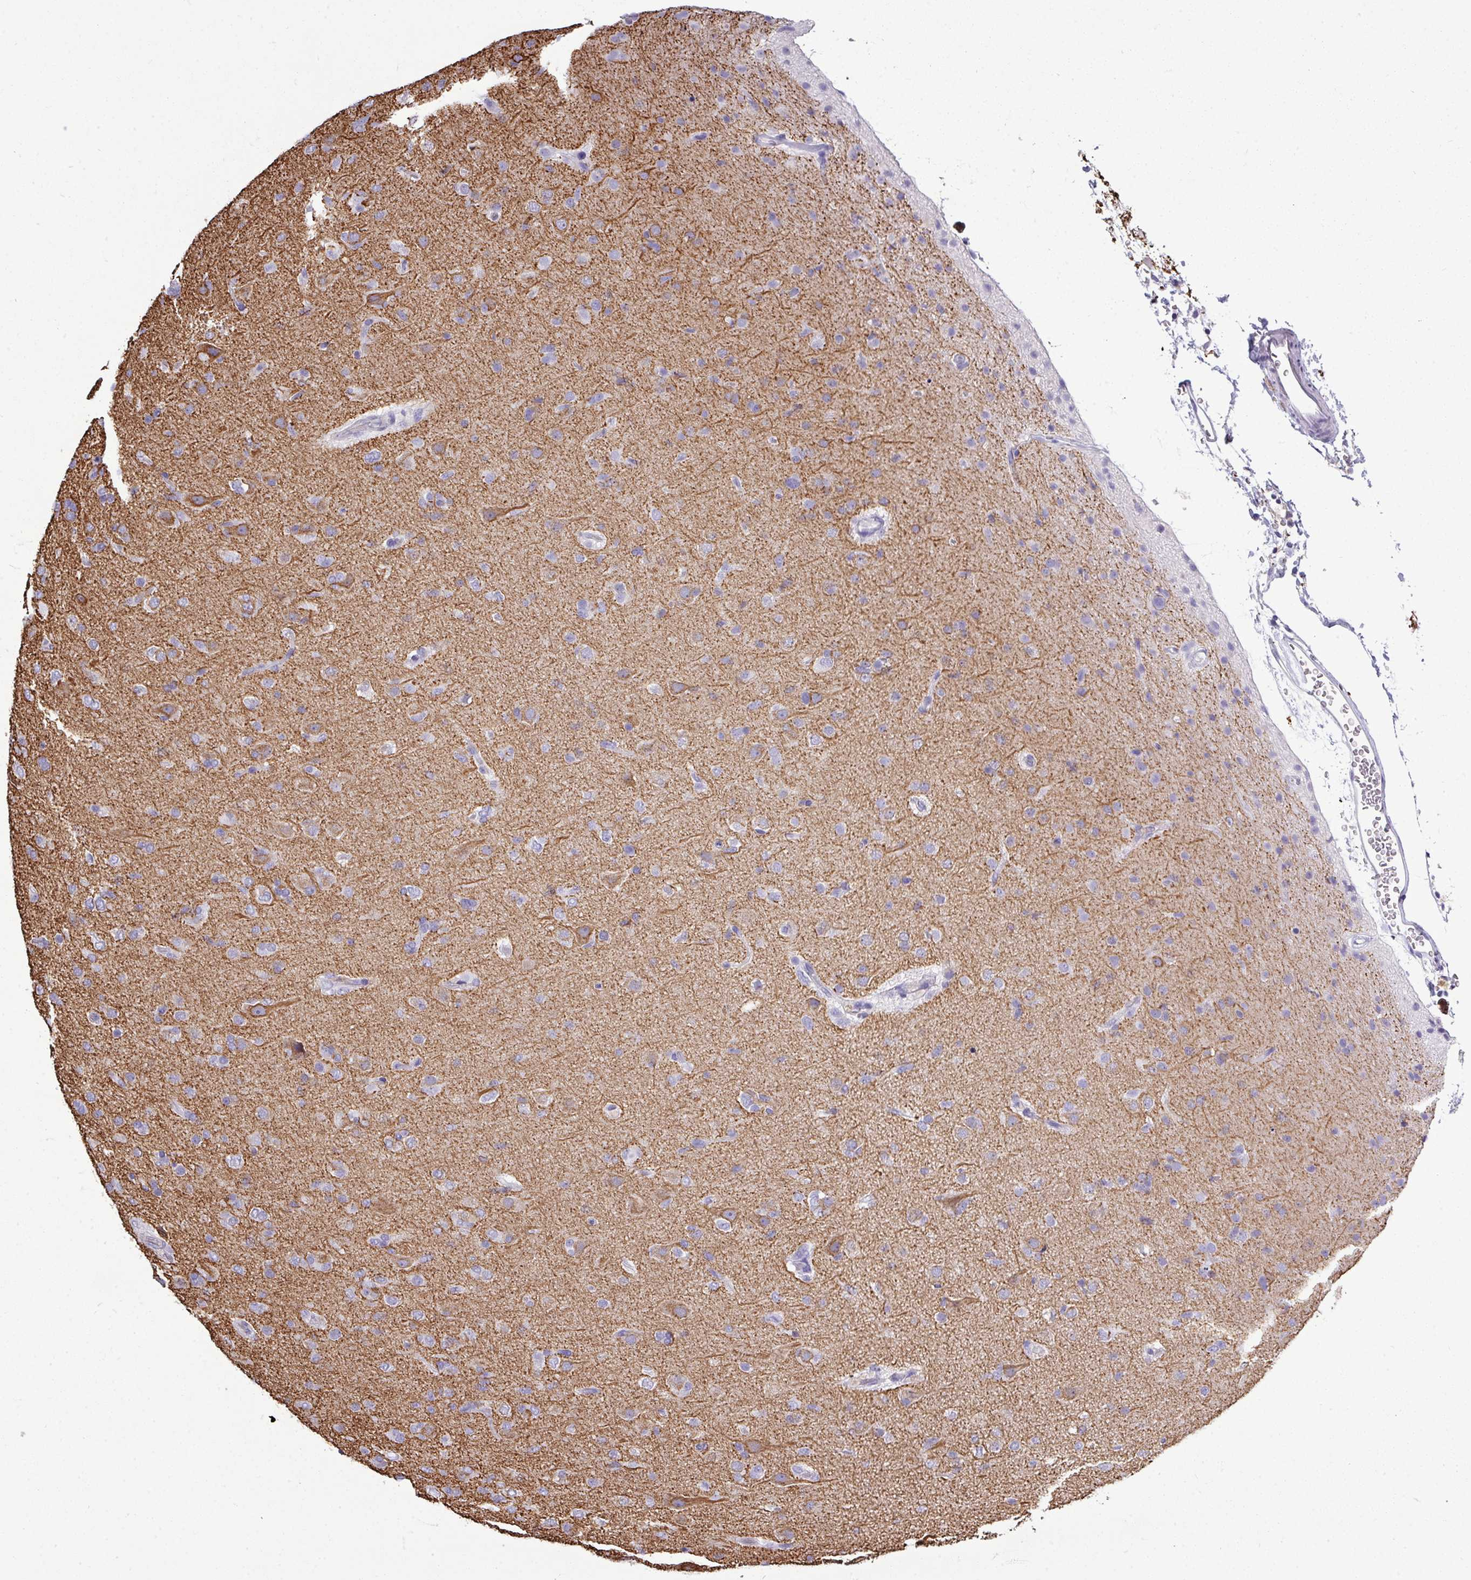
{"staining": {"intensity": "negative", "quantity": "none", "location": "none"}, "tissue": "glioma", "cell_type": "Tumor cells", "image_type": "cancer", "snomed": [{"axis": "morphology", "description": "Glioma, malignant, Low grade"}, {"axis": "topography", "description": "Brain"}], "caption": "An image of malignant glioma (low-grade) stained for a protein exhibits no brown staining in tumor cells.", "gene": "DNAAF9", "patient": {"sex": "male", "age": 65}}